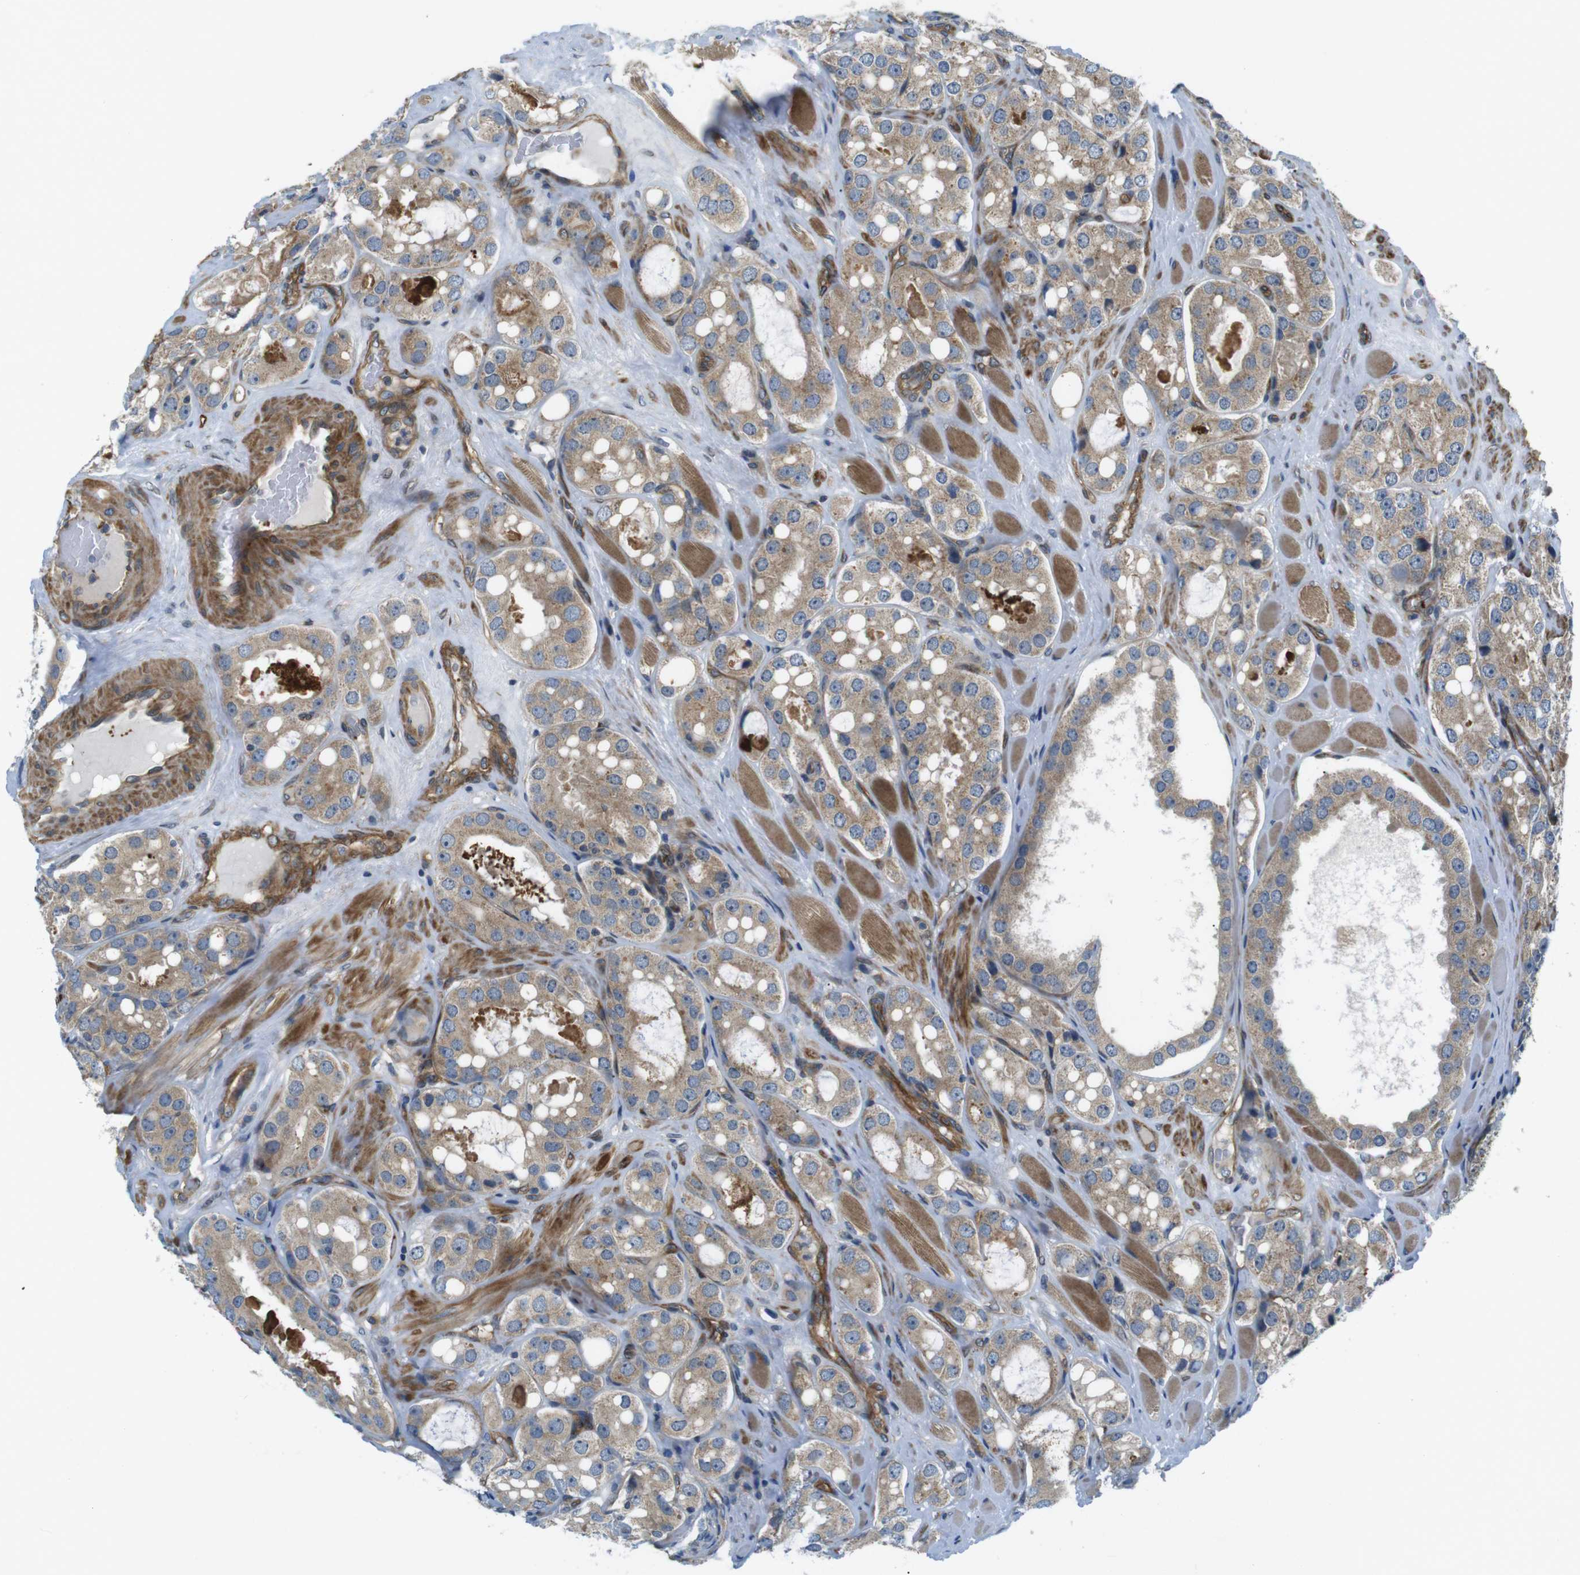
{"staining": {"intensity": "moderate", "quantity": ">75%", "location": "cytoplasmic/membranous"}, "tissue": "prostate cancer", "cell_type": "Tumor cells", "image_type": "cancer", "snomed": [{"axis": "morphology", "description": "Adenocarcinoma, High grade"}, {"axis": "topography", "description": "Prostate"}], "caption": "Human high-grade adenocarcinoma (prostate) stained for a protein (brown) reveals moderate cytoplasmic/membranous positive positivity in approximately >75% of tumor cells.", "gene": "TSC1", "patient": {"sex": "male", "age": 65}}